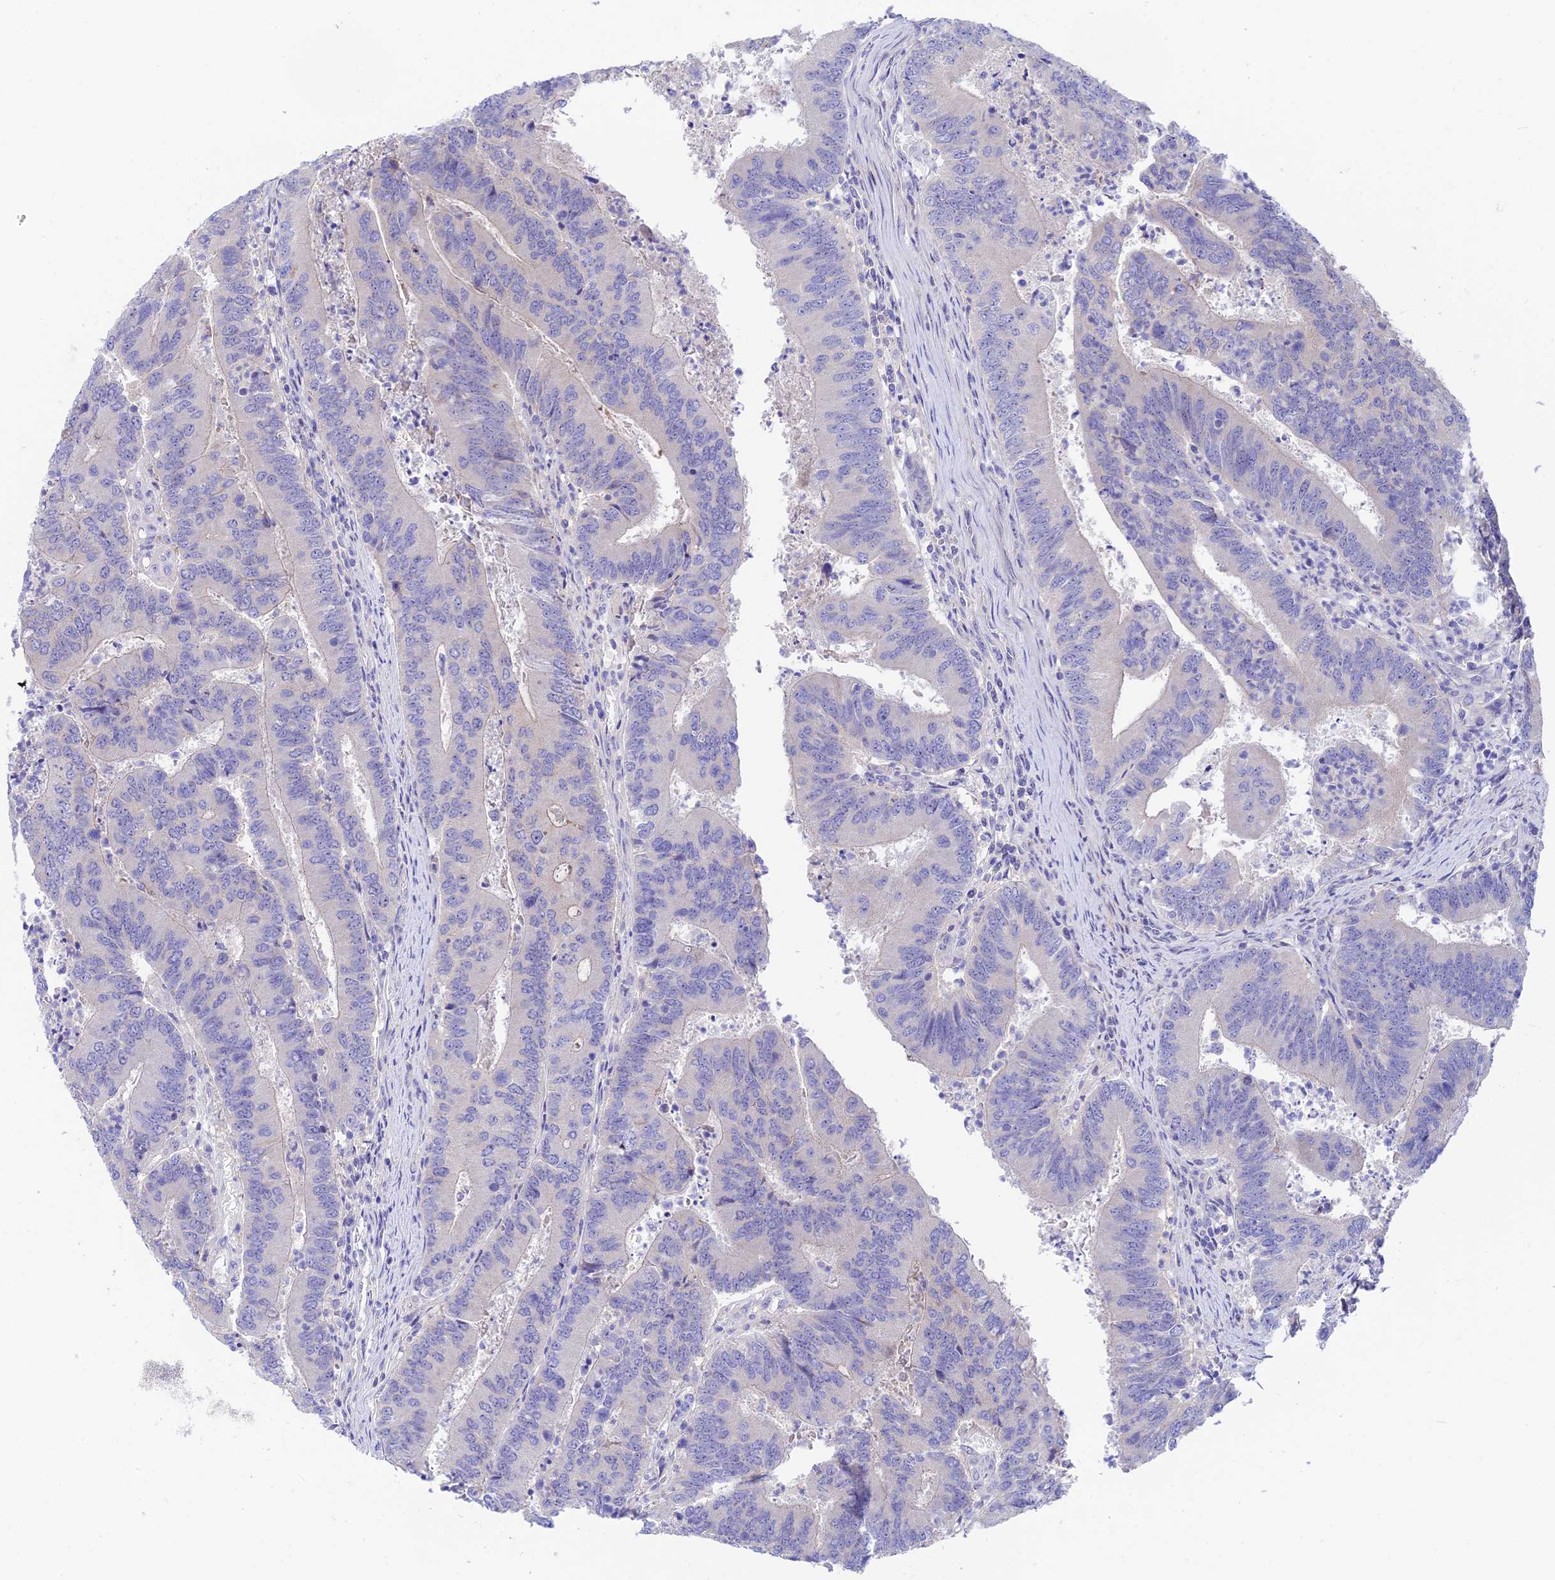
{"staining": {"intensity": "negative", "quantity": "none", "location": "none"}, "tissue": "colorectal cancer", "cell_type": "Tumor cells", "image_type": "cancer", "snomed": [{"axis": "morphology", "description": "Adenocarcinoma, NOS"}, {"axis": "topography", "description": "Colon"}], "caption": "High power microscopy photomicrograph of an immunohistochemistry micrograph of colorectal adenocarcinoma, revealing no significant positivity in tumor cells.", "gene": "DUSP29", "patient": {"sex": "female", "age": 67}}